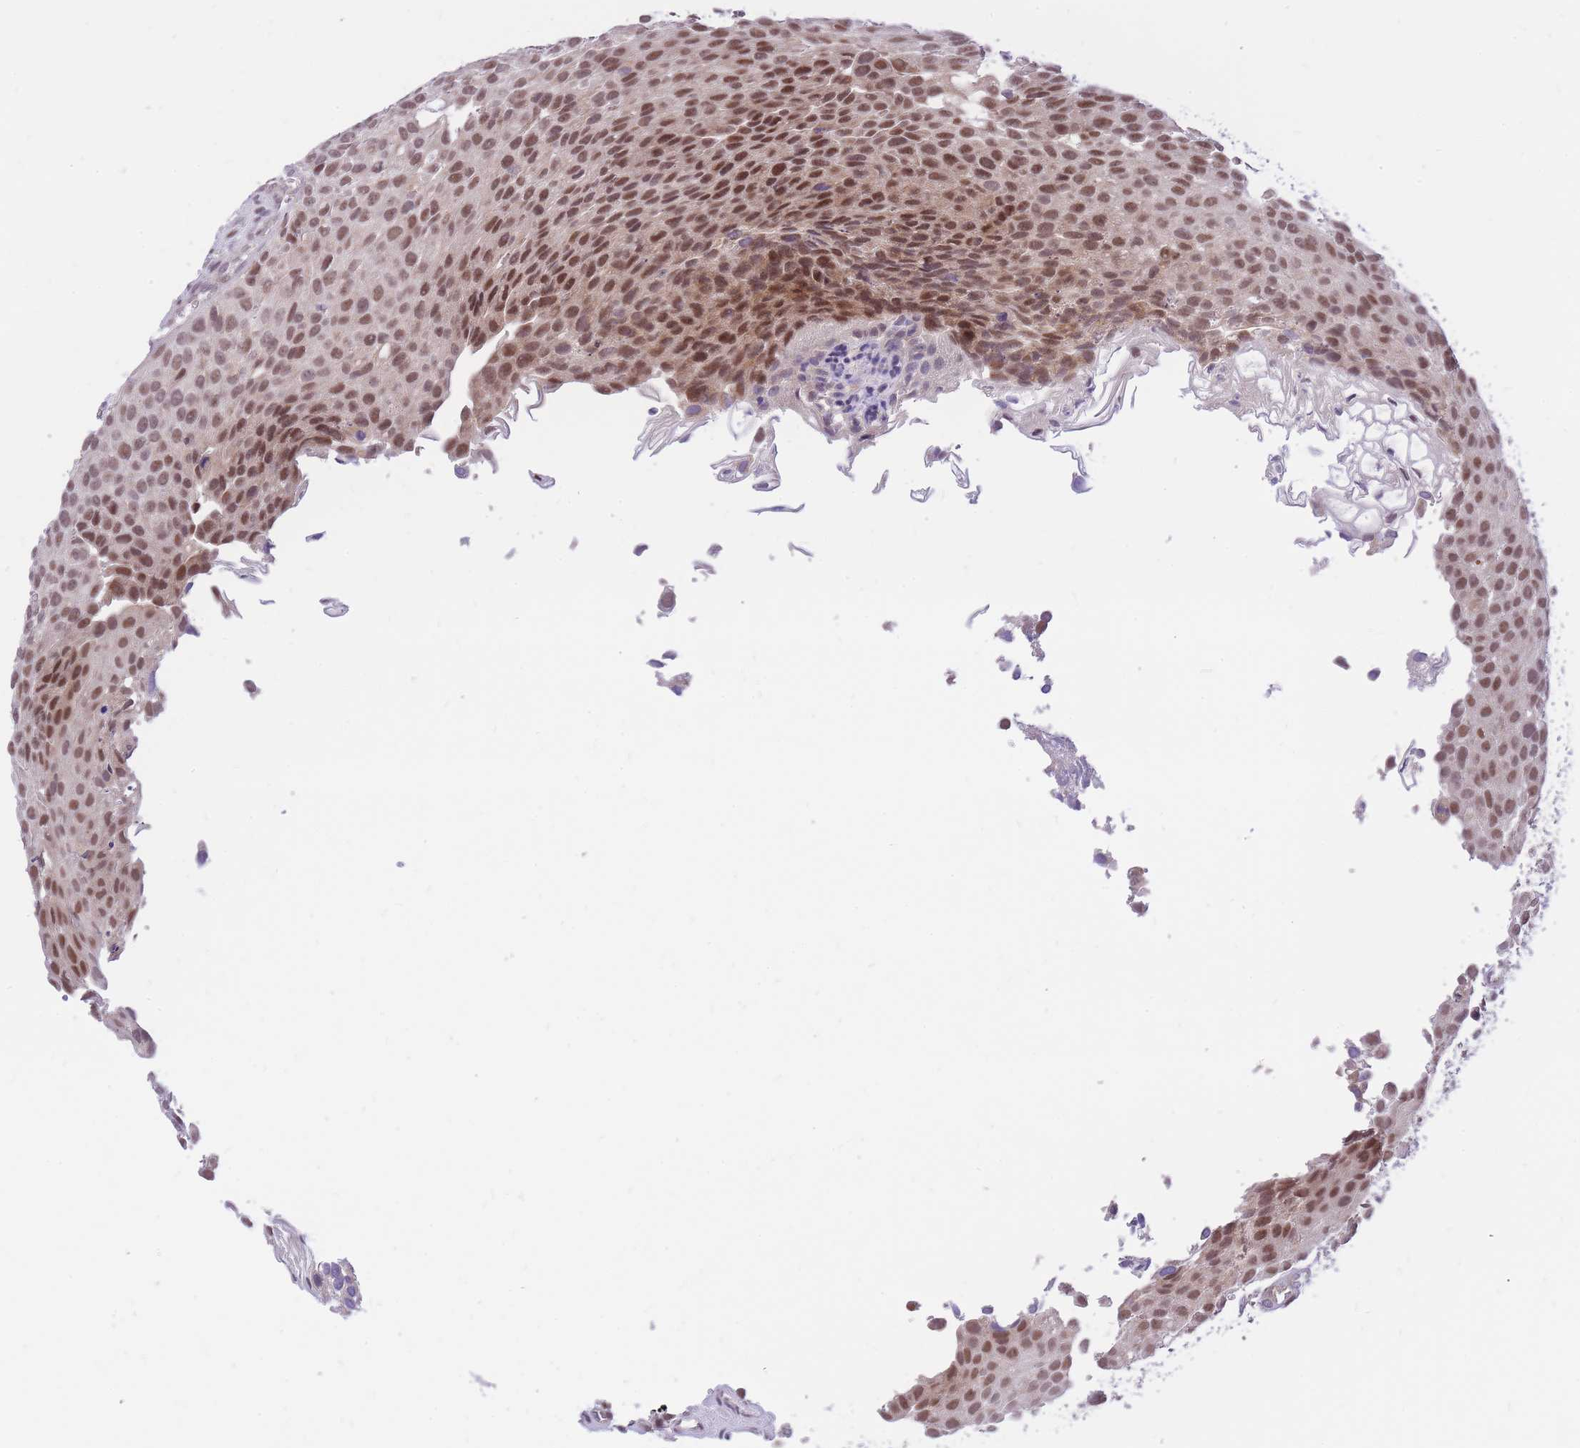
{"staining": {"intensity": "moderate", "quantity": ">75%", "location": "nuclear"}, "tissue": "urothelial cancer", "cell_type": "Tumor cells", "image_type": "cancer", "snomed": [{"axis": "morphology", "description": "Urothelial carcinoma, Low grade"}, {"axis": "topography", "description": "Urinary bladder"}], "caption": "Protein expression analysis of human urothelial cancer reveals moderate nuclear positivity in about >75% of tumor cells.", "gene": "MINDY2", "patient": {"sex": "male", "age": 88}}